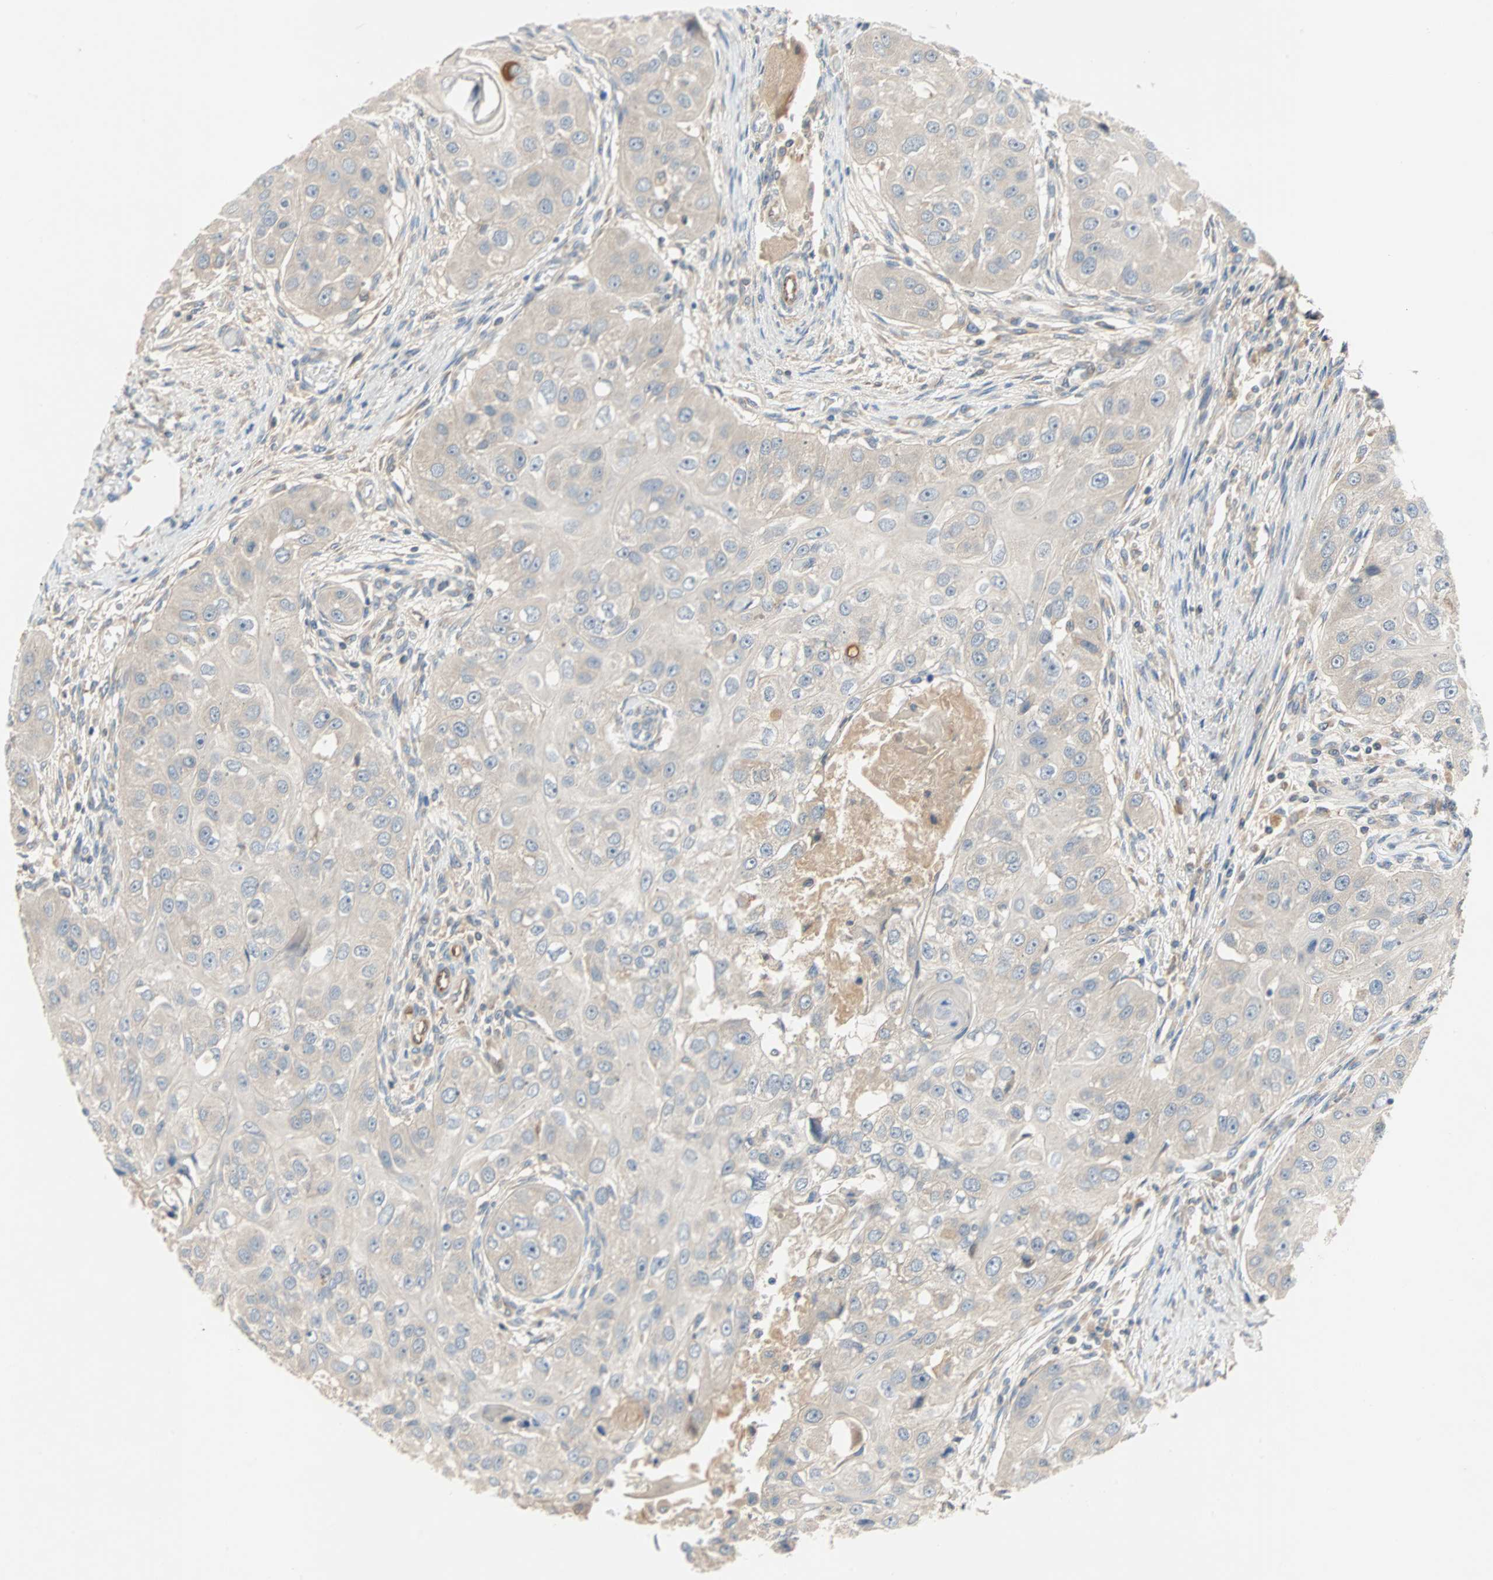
{"staining": {"intensity": "negative", "quantity": "none", "location": "none"}, "tissue": "head and neck cancer", "cell_type": "Tumor cells", "image_type": "cancer", "snomed": [{"axis": "morphology", "description": "Normal tissue, NOS"}, {"axis": "morphology", "description": "Squamous cell carcinoma, NOS"}, {"axis": "topography", "description": "Skeletal muscle"}, {"axis": "topography", "description": "Head-Neck"}], "caption": "There is no significant positivity in tumor cells of squamous cell carcinoma (head and neck). (DAB (3,3'-diaminobenzidine) immunohistochemistry (IHC) visualized using brightfield microscopy, high magnification).", "gene": "MAP4K1", "patient": {"sex": "male", "age": 51}}